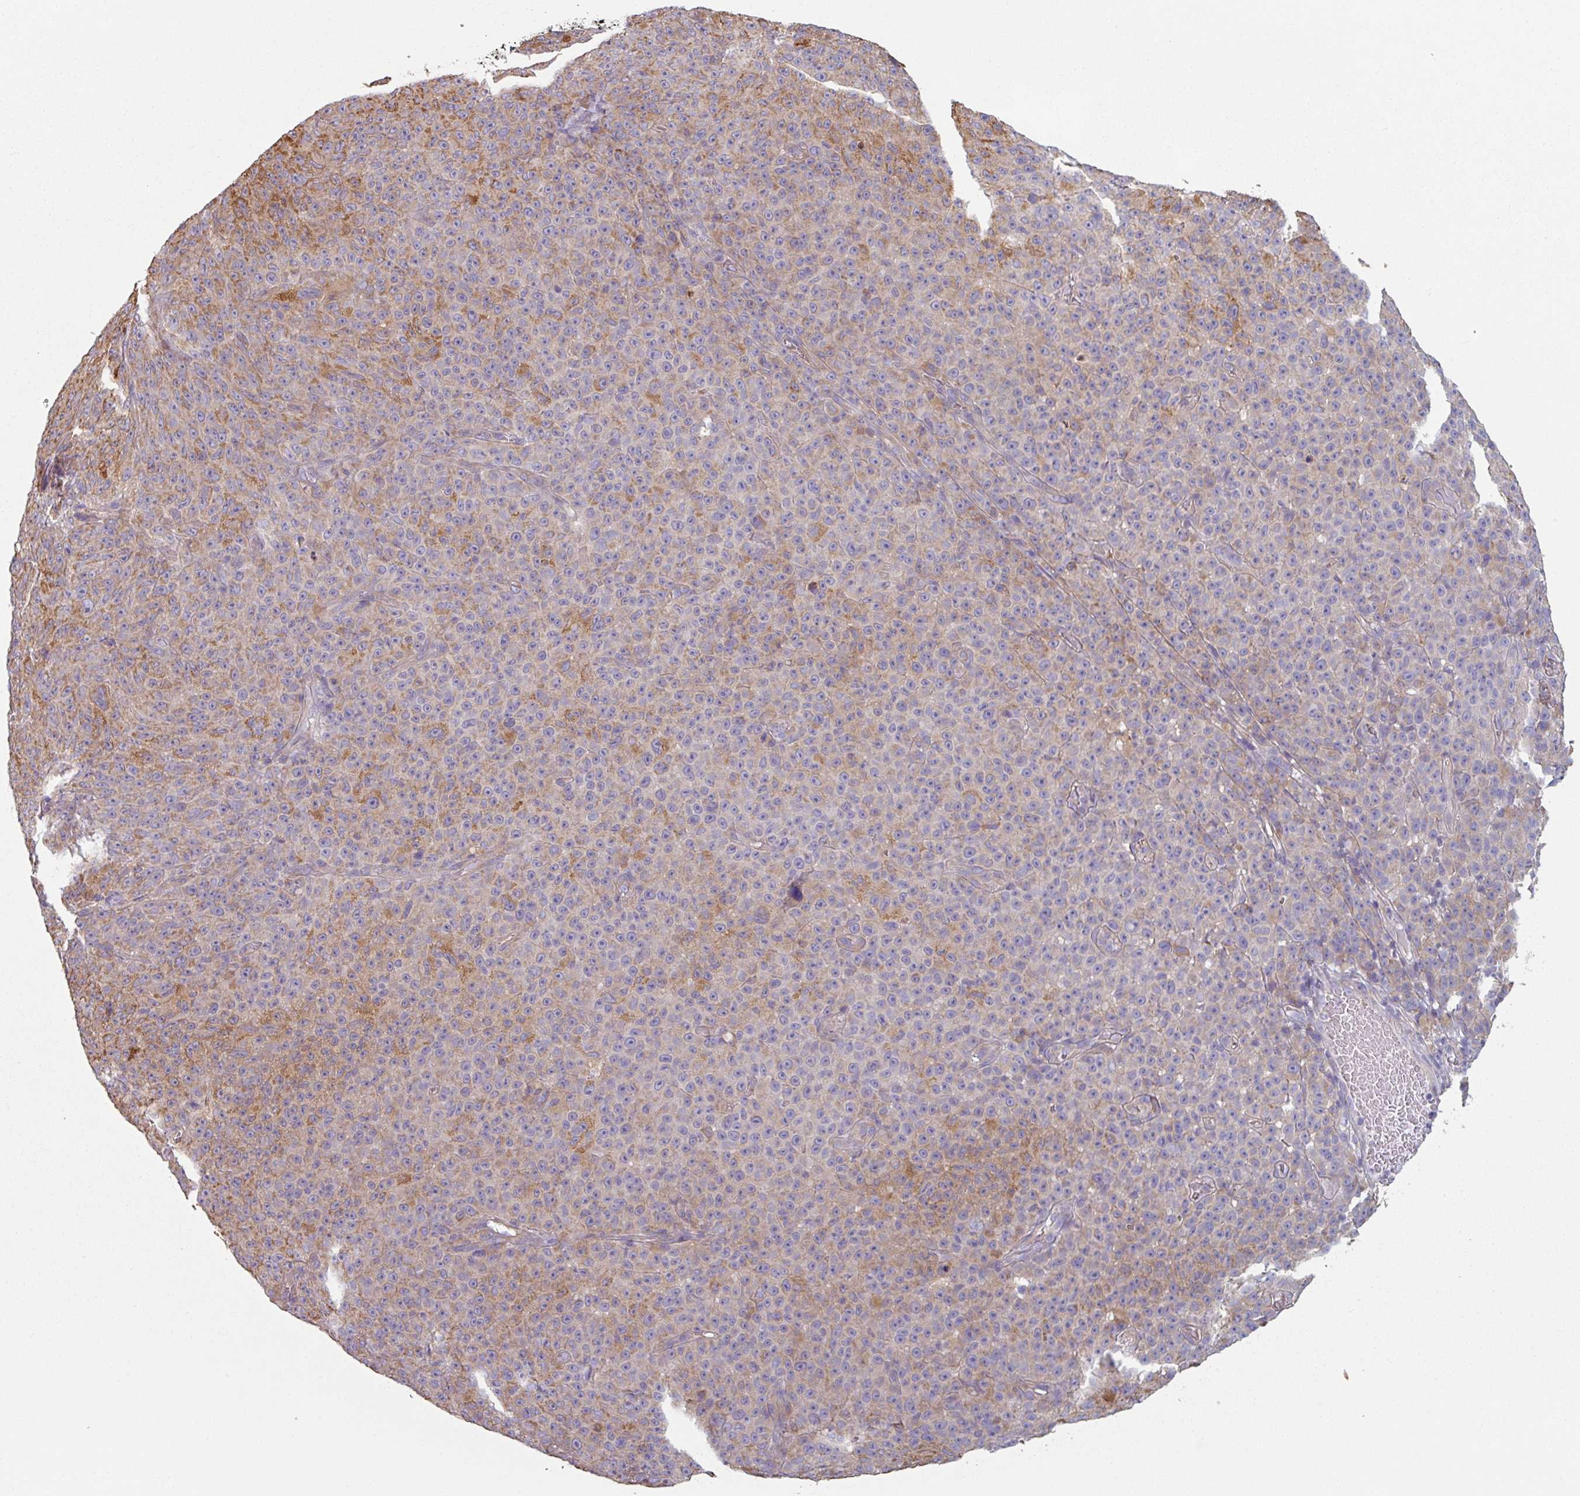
{"staining": {"intensity": "moderate", "quantity": ">75%", "location": "cytoplasmic/membranous"}, "tissue": "melanoma", "cell_type": "Tumor cells", "image_type": "cancer", "snomed": [{"axis": "morphology", "description": "Malignant melanoma, NOS"}, {"axis": "topography", "description": "Skin"}], "caption": "Tumor cells demonstrate medium levels of moderate cytoplasmic/membranous staining in about >75% of cells in human melanoma.", "gene": "GSTA4", "patient": {"sex": "female", "age": 82}}